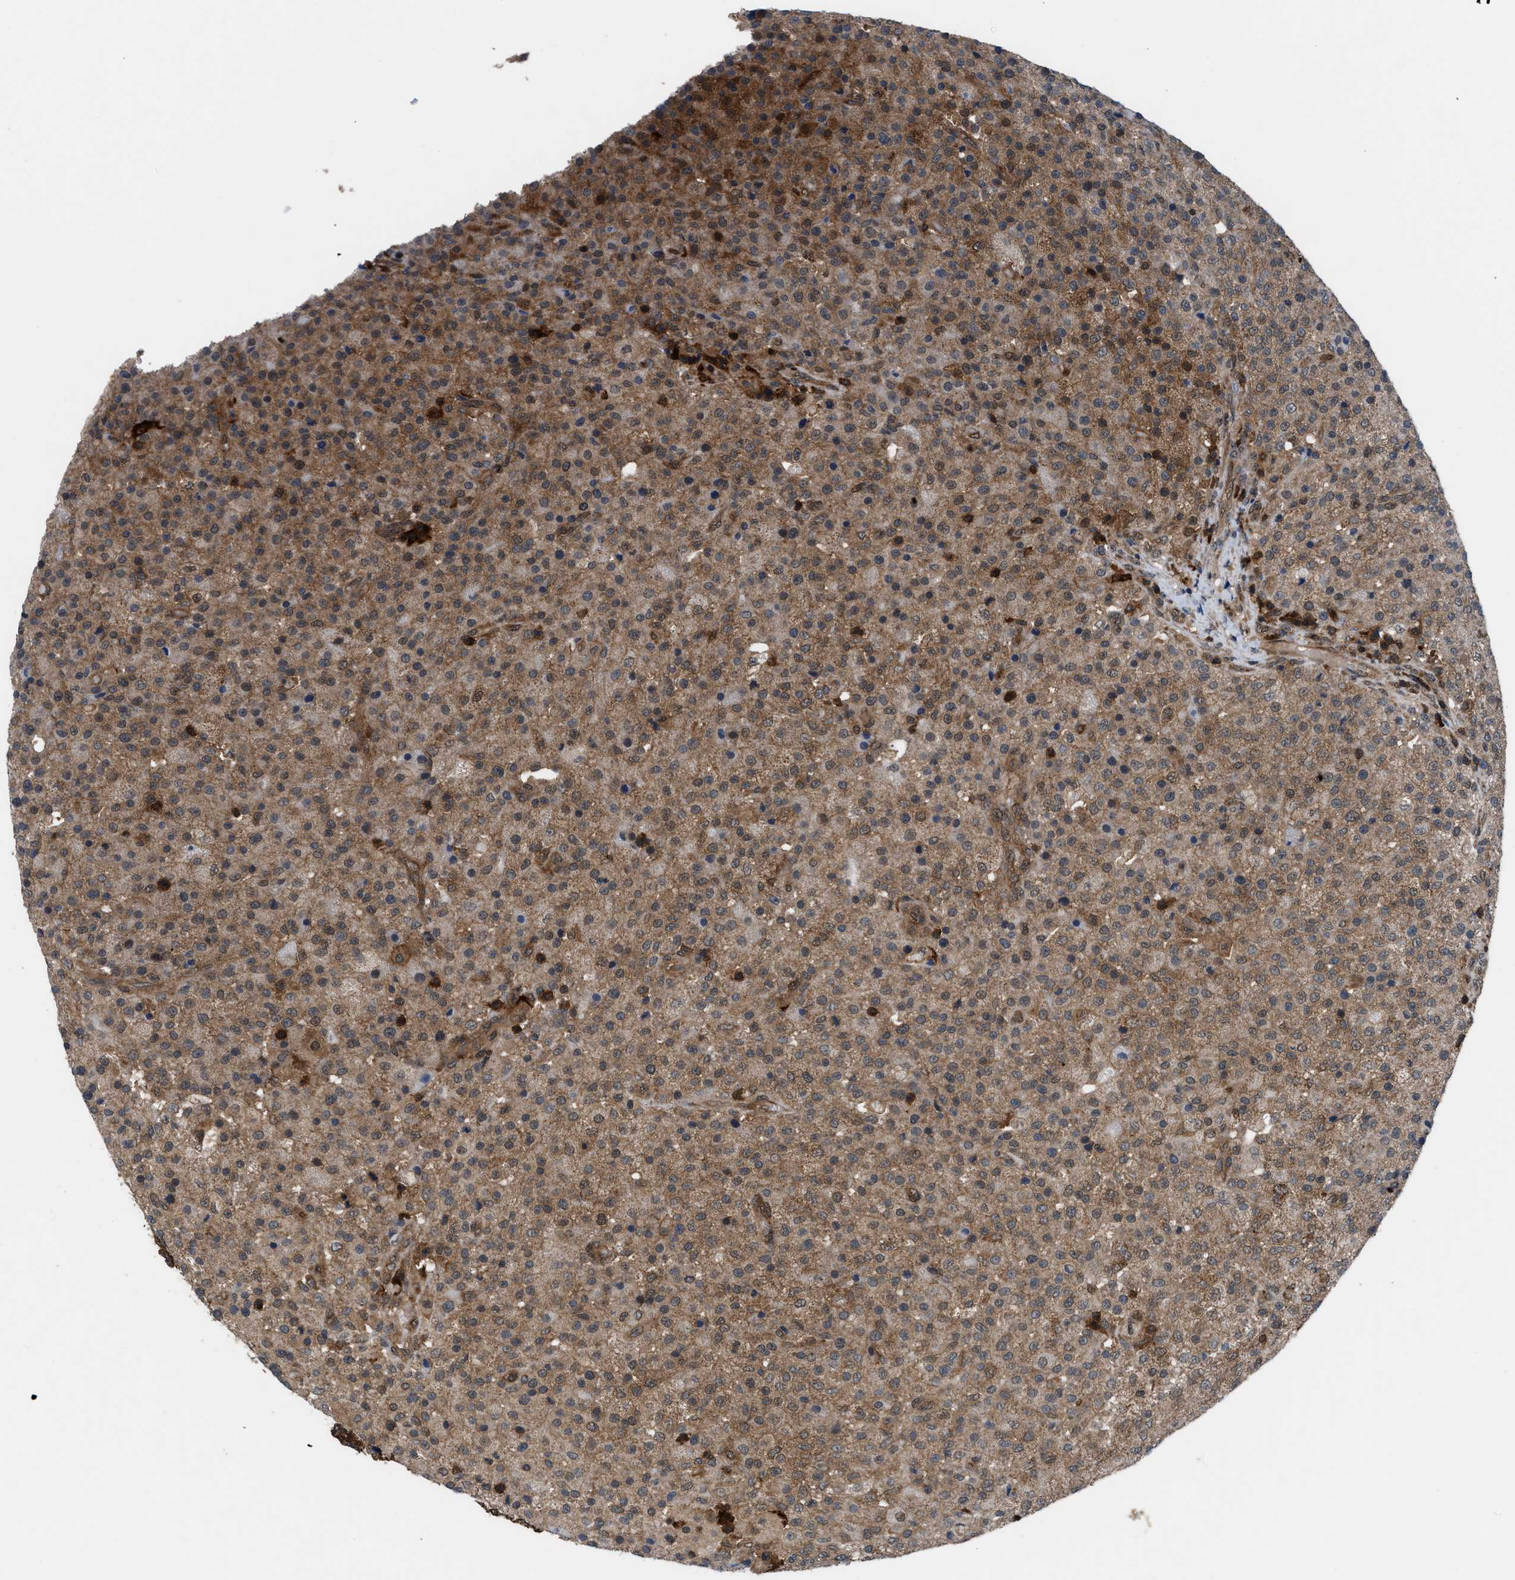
{"staining": {"intensity": "moderate", "quantity": ">75%", "location": "cytoplasmic/membranous"}, "tissue": "testis cancer", "cell_type": "Tumor cells", "image_type": "cancer", "snomed": [{"axis": "morphology", "description": "Seminoma, NOS"}, {"axis": "topography", "description": "Testis"}], "caption": "Protein analysis of testis cancer (seminoma) tissue shows moderate cytoplasmic/membranous positivity in about >75% of tumor cells.", "gene": "OXSR1", "patient": {"sex": "male", "age": 59}}